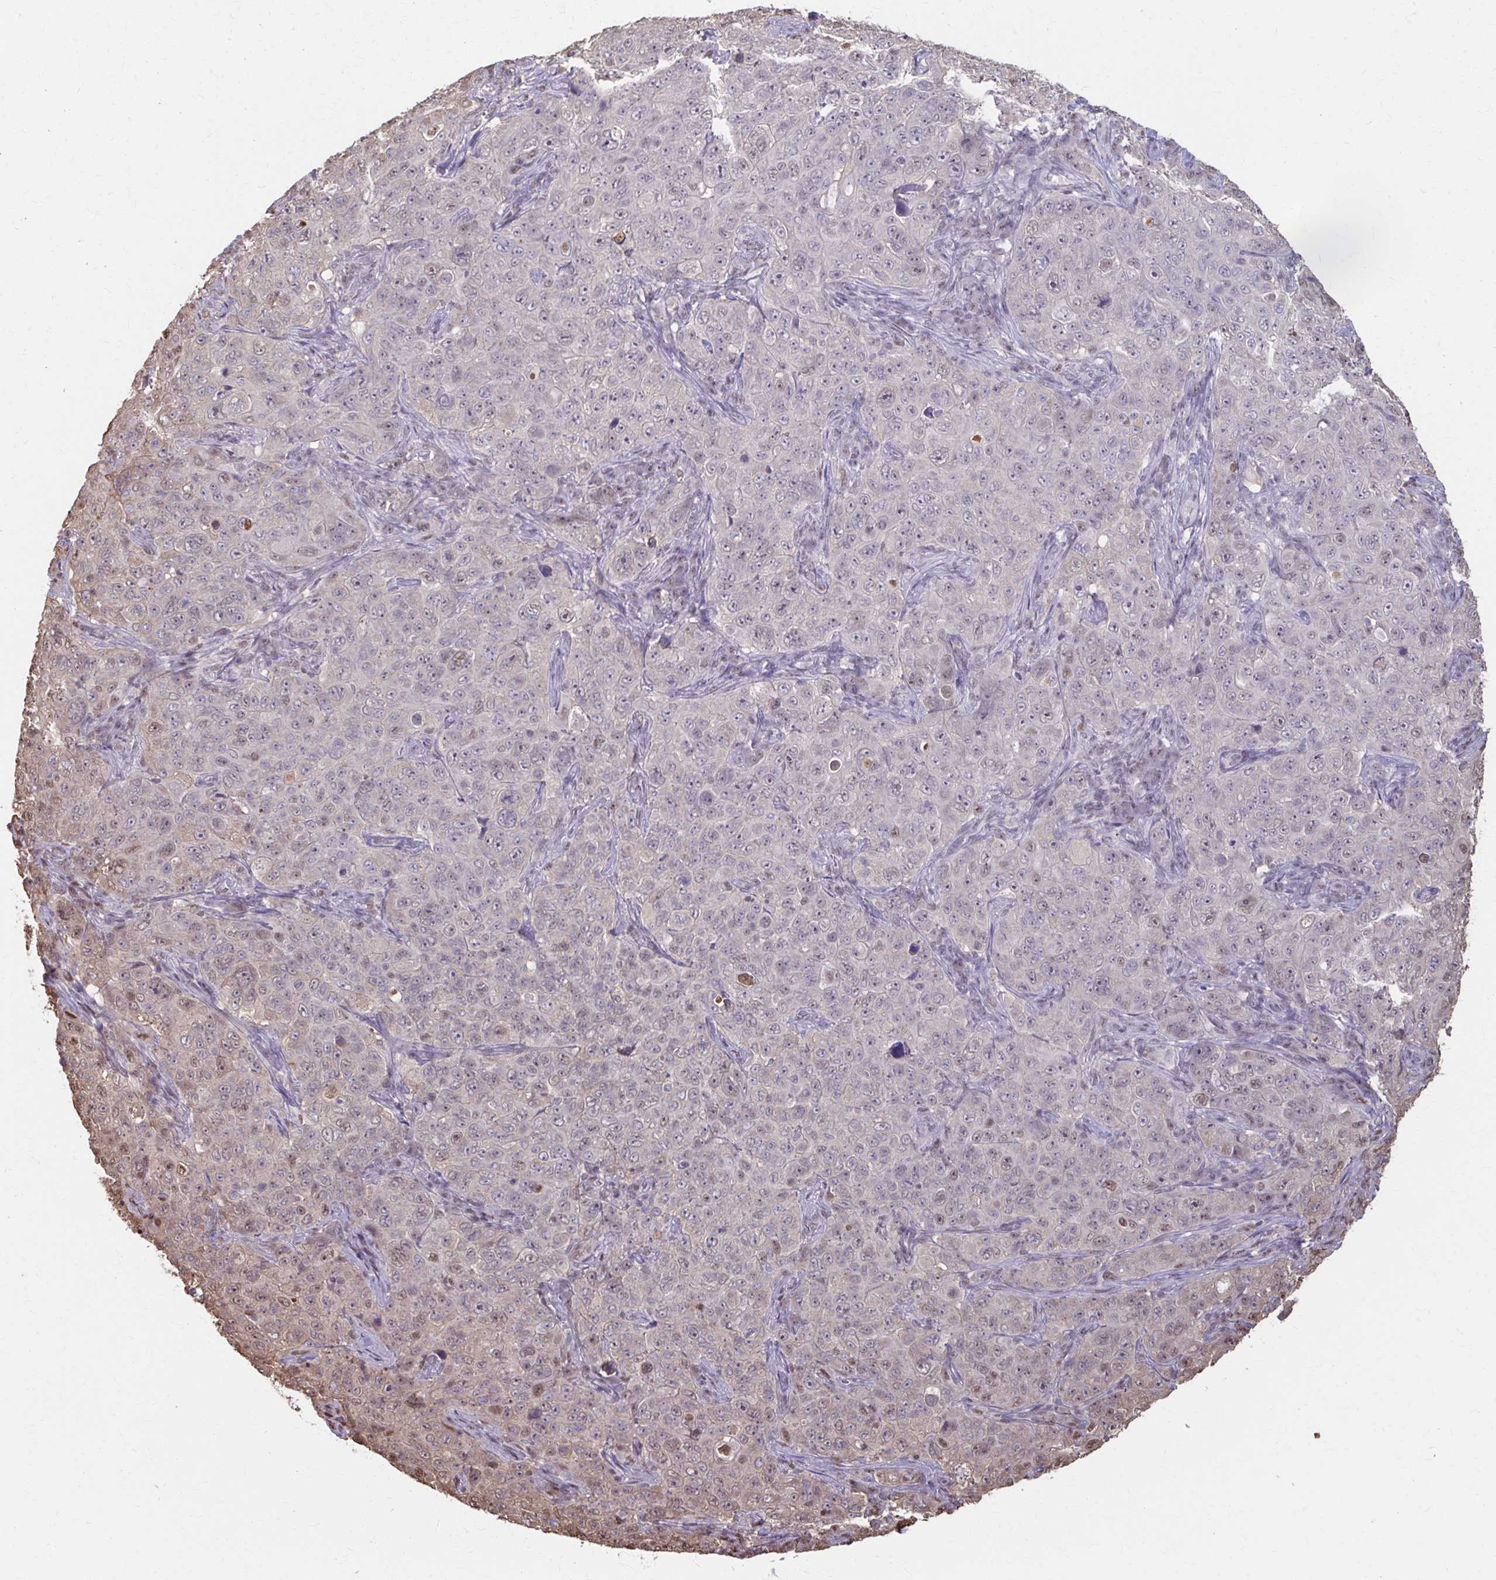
{"staining": {"intensity": "weak", "quantity": "<25%", "location": "nuclear"}, "tissue": "pancreatic cancer", "cell_type": "Tumor cells", "image_type": "cancer", "snomed": [{"axis": "morphology", "description": "Adenocarcinoma, NOS"}, {"axis": "topography", "description": "Pancreas"}], "caption": "Tumor cells are negative for protein expression in human pancreatic adenocarcinoma. (IHC, brightfield microscopy, high magnification).", "gene": "ING4", "patient": {"sex": "male", "age": 68}}